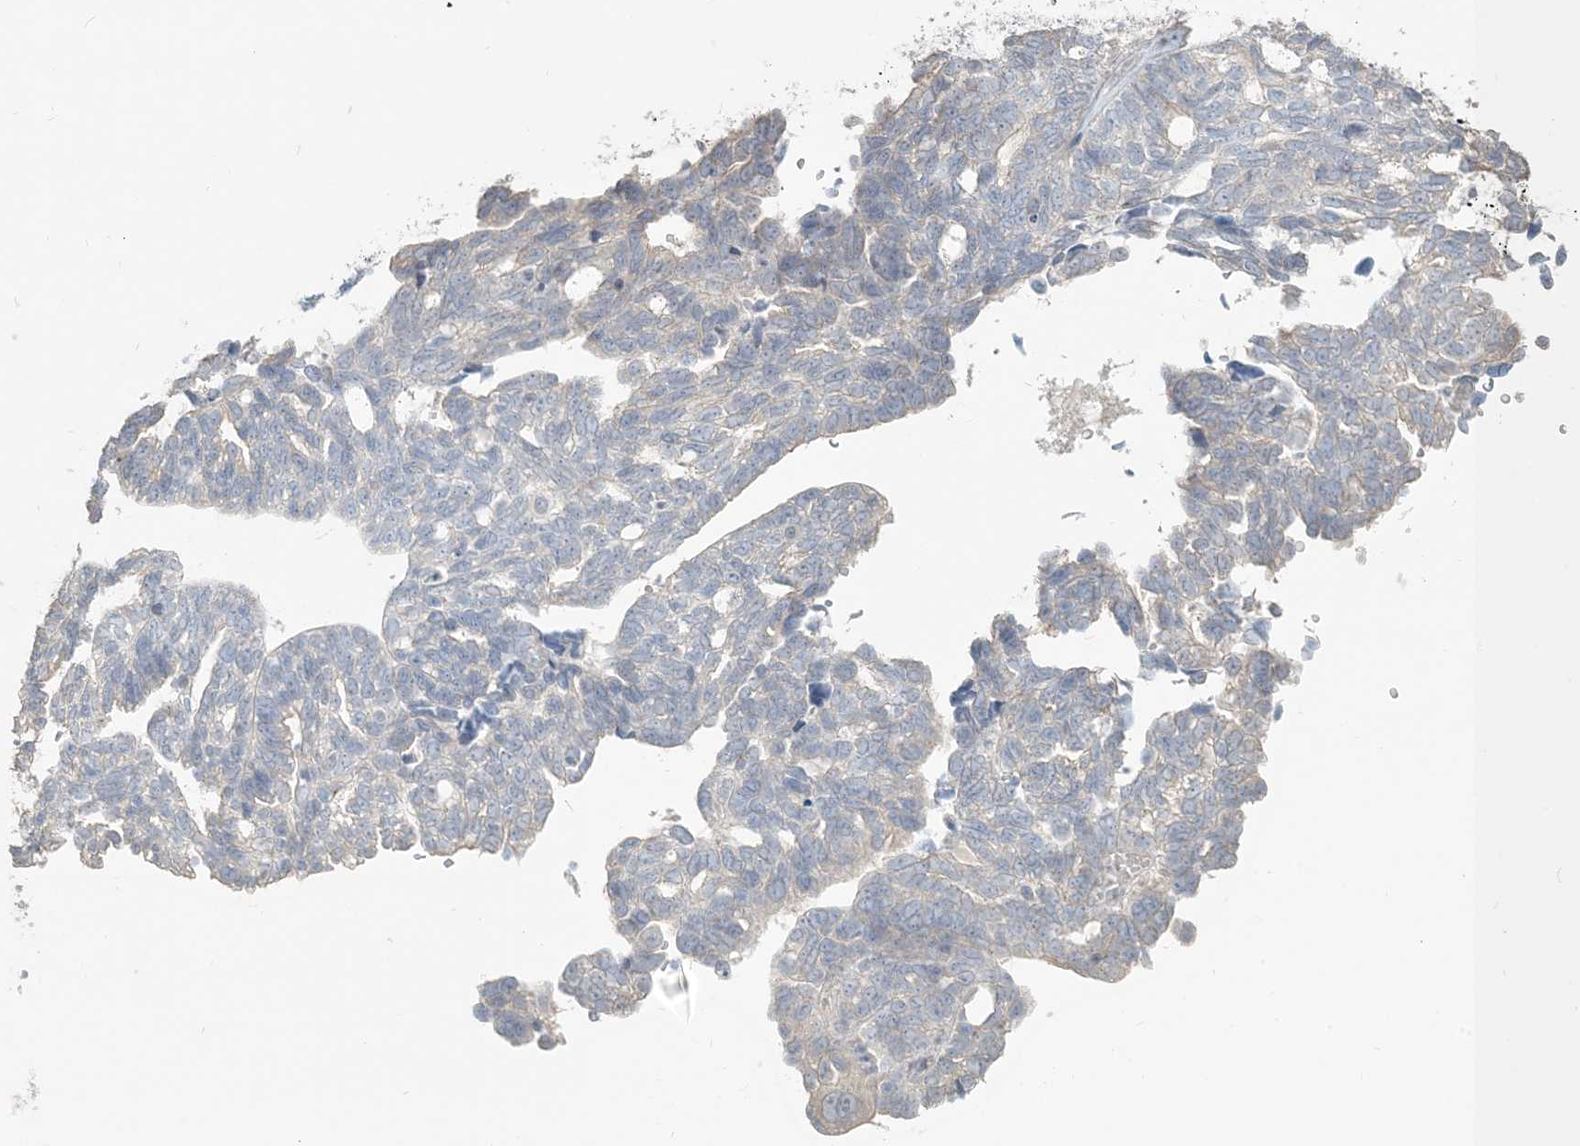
{"staining": {"intensity": "negative", "quantity": "none", "location": "none"}, "tissue": "ovarian cancer", "cell_type": "Tumor cells", "image_type": "cancer", "snomed": [{"axis": "morphology", "description": "Cystadenocarcinoma, serous, NOS"}, {"axis": "topography", "description": "Ovary"}], "caption": "High power microscopy photomicrograph of an IHC image of ovarian cancer (serous cystadenocarcinoma), revealing no significant staining in tumor cells.", "gene": "NPHS2", "patient": {"sex": "female", "age": 79}}